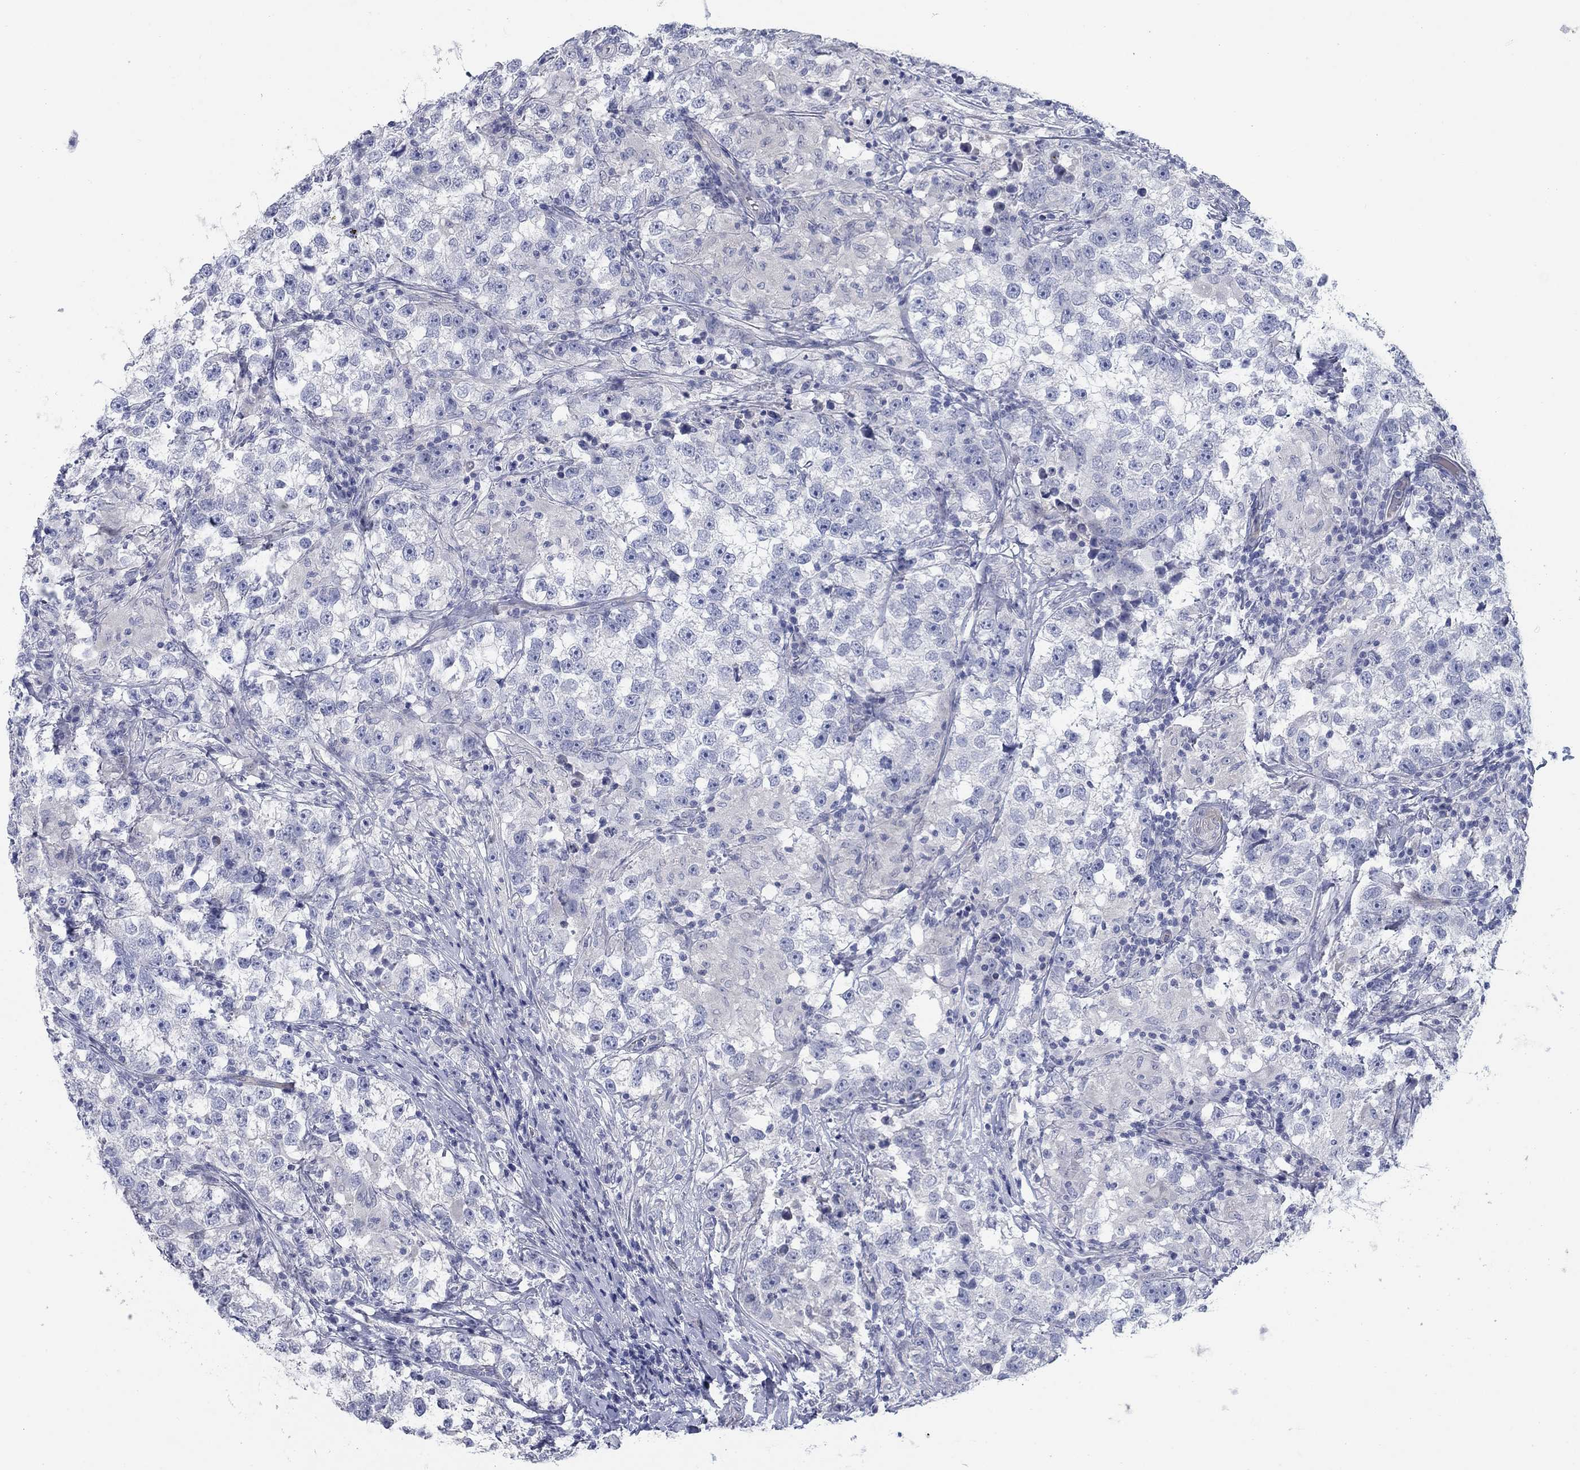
{"staining": {"intensity": "negative", "quantity": "none", "location": "none"}, "tissue": "testis cancer", "cell_type": "Tumor cells", "image_type": "cancer", "snomed": [{"axis": "morphology", "description": "Seminoma, NOS"}, {"axis": "topography", "description": "Testis"}], "caption": "DAB immunohistochemical staining of human testis seminoma reveals no significant expression in tumor cells. (Brightfield microscopy of DAB IHC at high magnification).", "gene": "DNER", "patient": {"sex": "male", "age": 46}}